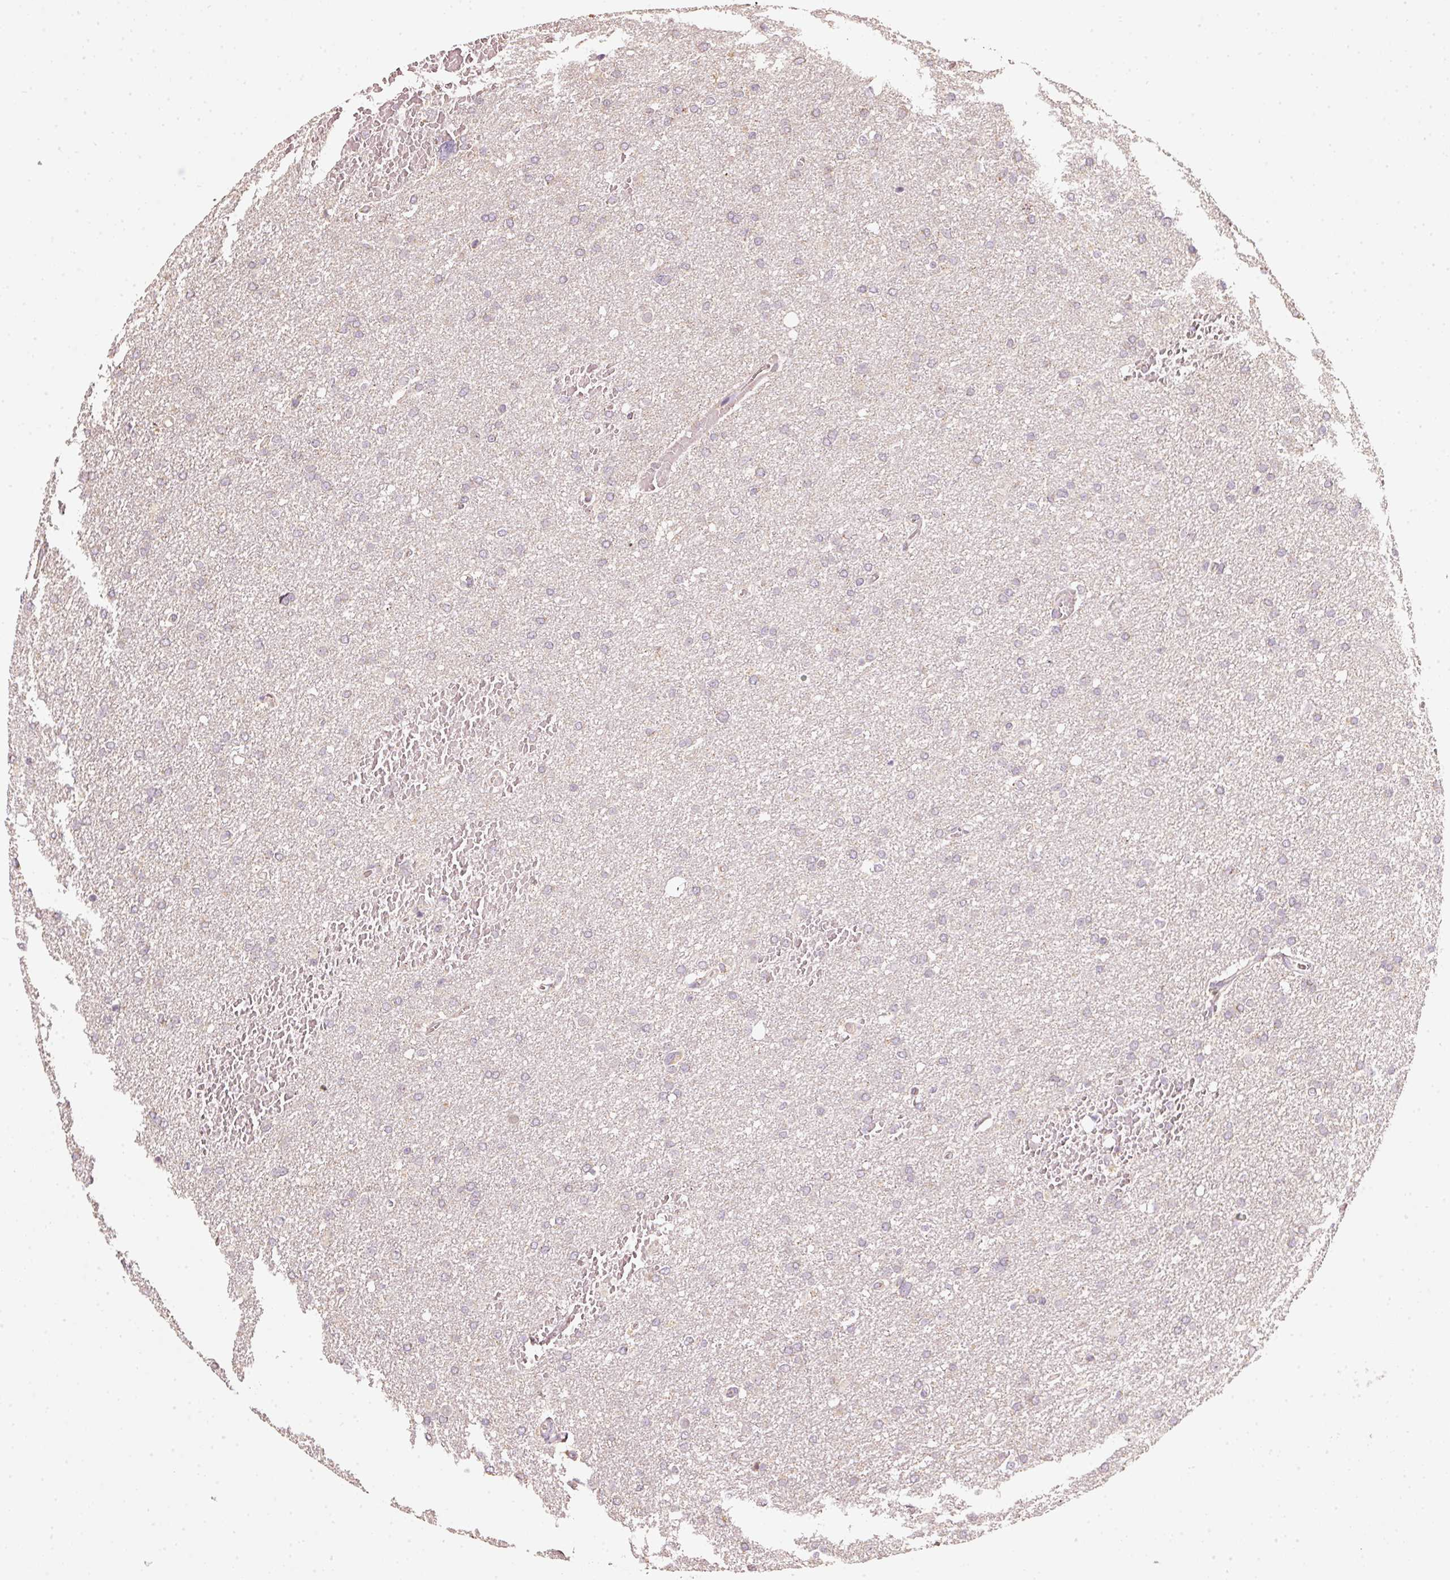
{"staining": {"intensity": "weak", "quantity": "<25%", "location": "cytoplasmic/membranous"}, "tissue": "glioma", "cell_type": "Tumor cells", "image_type": "cancer", "snomed": [{"axis": "morphology", "description": "Glioma, malignant, High grade"}, {"axis": "topography", "description": "Cerebral cortex"}], "caption": "This is an immunohistochemistry (IHC) histopathology image of malignant glioma (high-grade). There is no positivity in tumor cells.", "gene": "RAB35", "patient": {"sex": "female", "age": 36}}